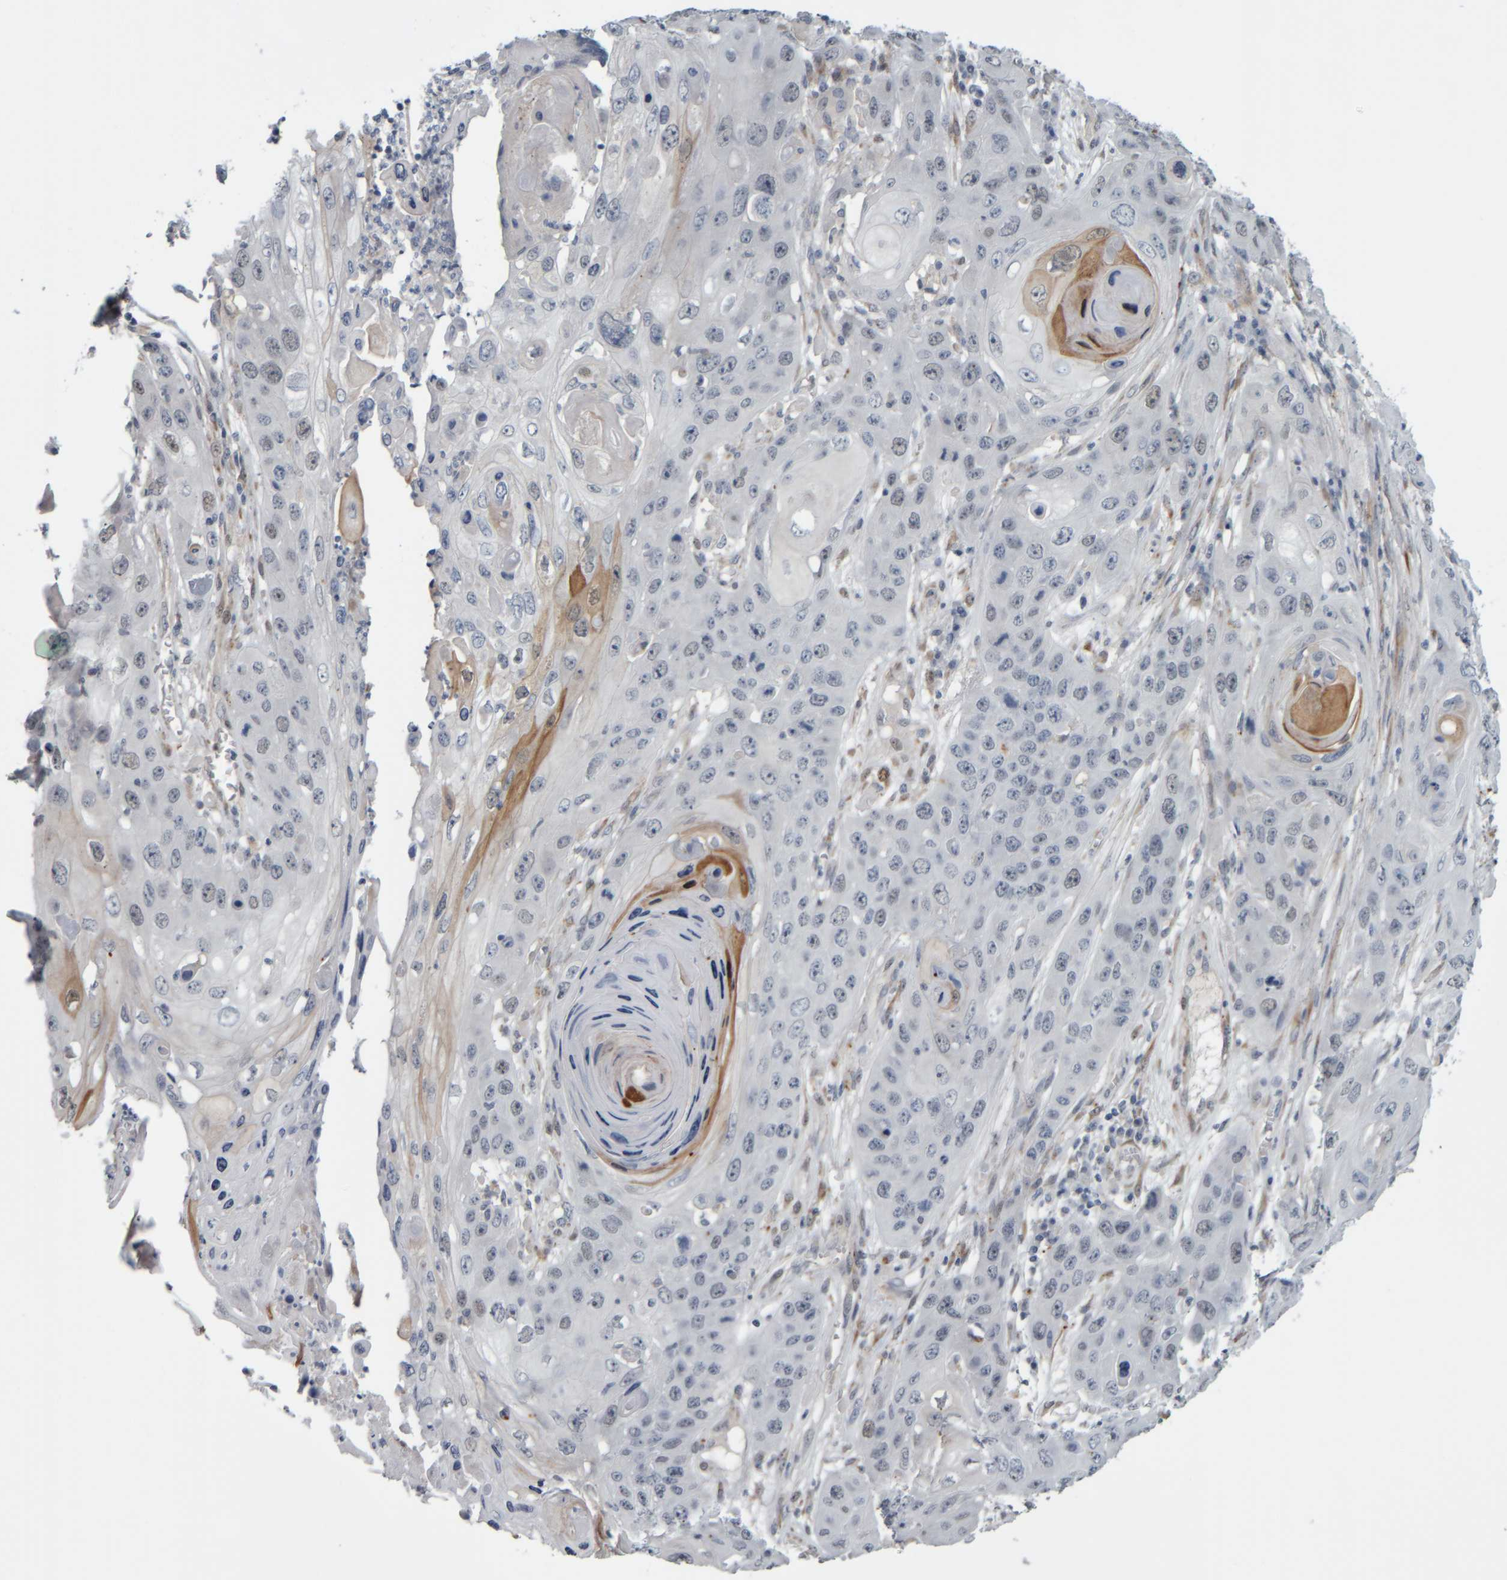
{"staining": {"intensity": "negative", "quantity": "none", "location": "none"}, "tissue": "skin cancer", "cell_type": "Tumor cells", "image_type": "cancer", "snomed": [{"axis": "morphology", "description": "Squamous cell carcinoma, NOS"}, {"axis": "topography", "description": "Skin"}], "caption": "Human squamous cell carcinoma (skin) stained for a protein using immunohistochemistry shows no expression in tumor cells.", "gene": "COL14A1", "patient": {"sex": "male", "age": 55}}